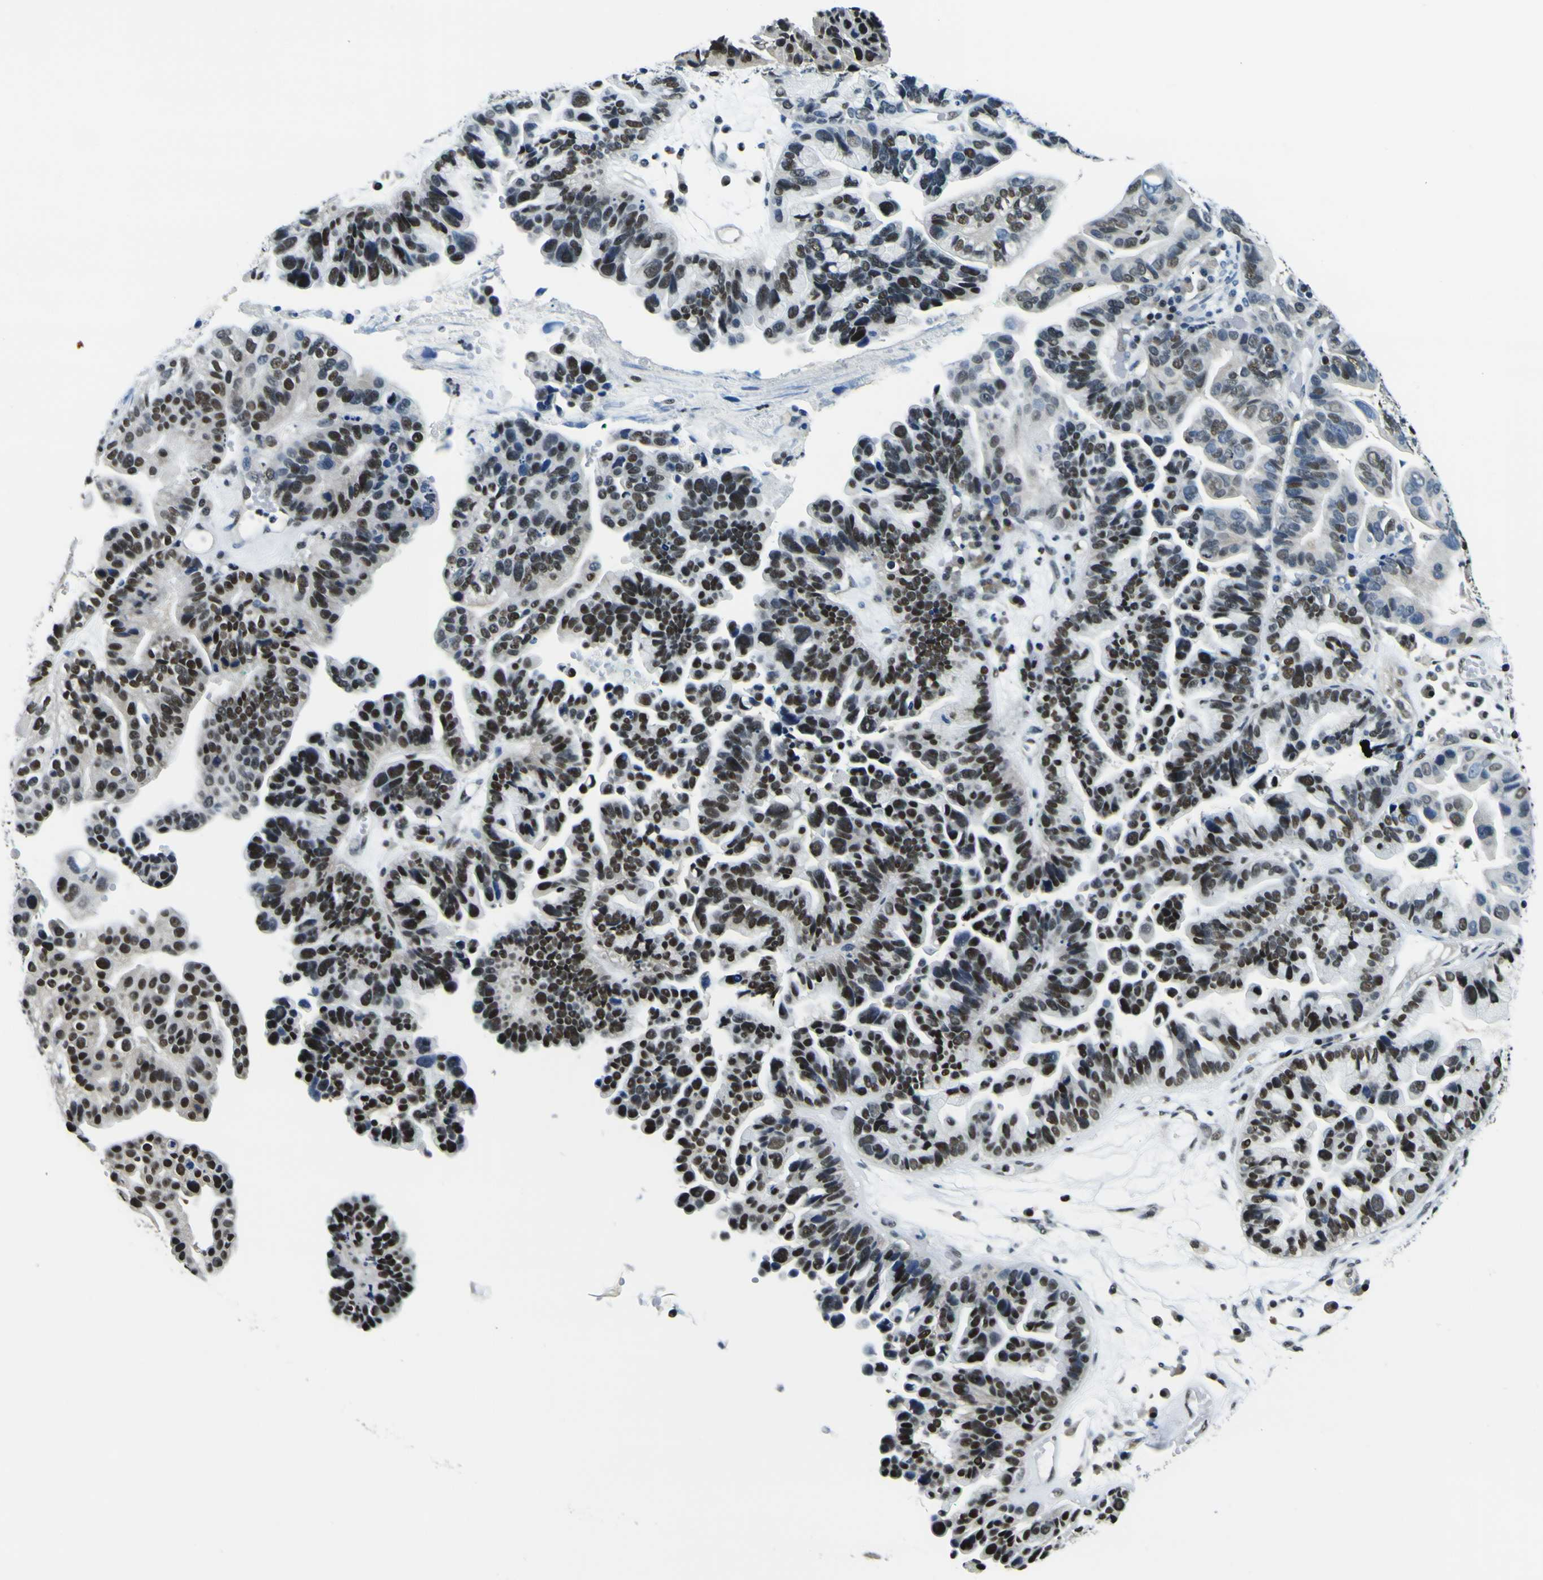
{"staining": {"intensity": "strong", "quantity": ">75%", "location": "nuclear"}, "tissue": "ovarian cancer", "cell_type": "Tumor cells", "image_type": "cancer", "snomed": [{"axis": "morphology", "description": "Cystadenocarcinoma, serous, NOS"}, {"axis": "topography", "description": "Ovary"}], "caption": "Ovarian cancer (serous cystadenocarcinoma) stained with a protein marker demonstrates strong staining in tumor cells.", "gene": "SP1", "patient": {"sex": "female", "age": 56}}